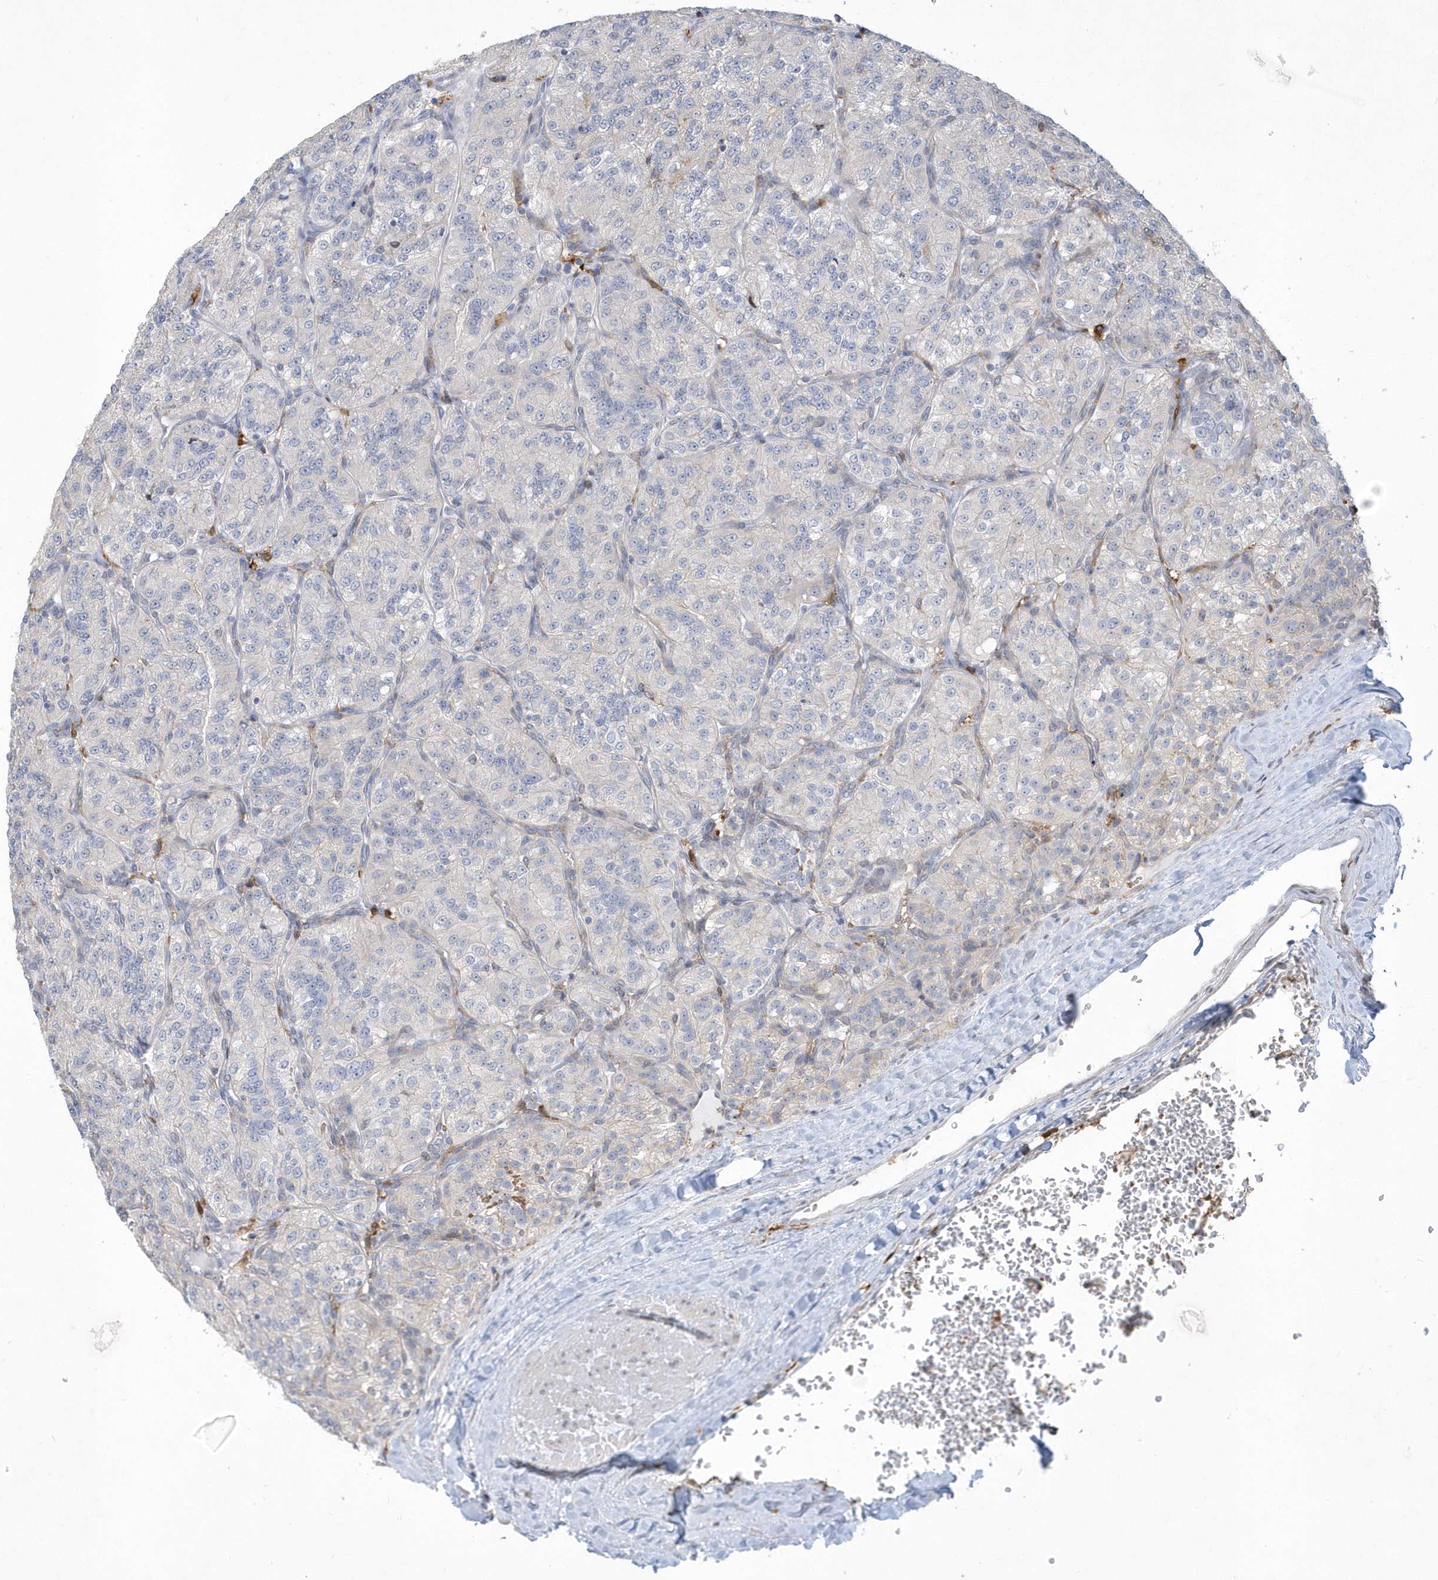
{"staining": {"intensity": "negative", "quantity": "none", "location": "none"}, "tissue": "renal cancer", "cell_type": "Tumor cells", "image_type": "cancer", "snomed": [{"axis": "morphology", "description": "Adenocarcinoma, NOS"}, {"axis": "topography", "description": "Kidney"}], "caption": "DAB immunohistochemical staining of renal adenocarcinoma exhibits no significant positivity in tumor cells.", "gene": "TSPEAR", "patient": {"sex": "female", "age": 63}}